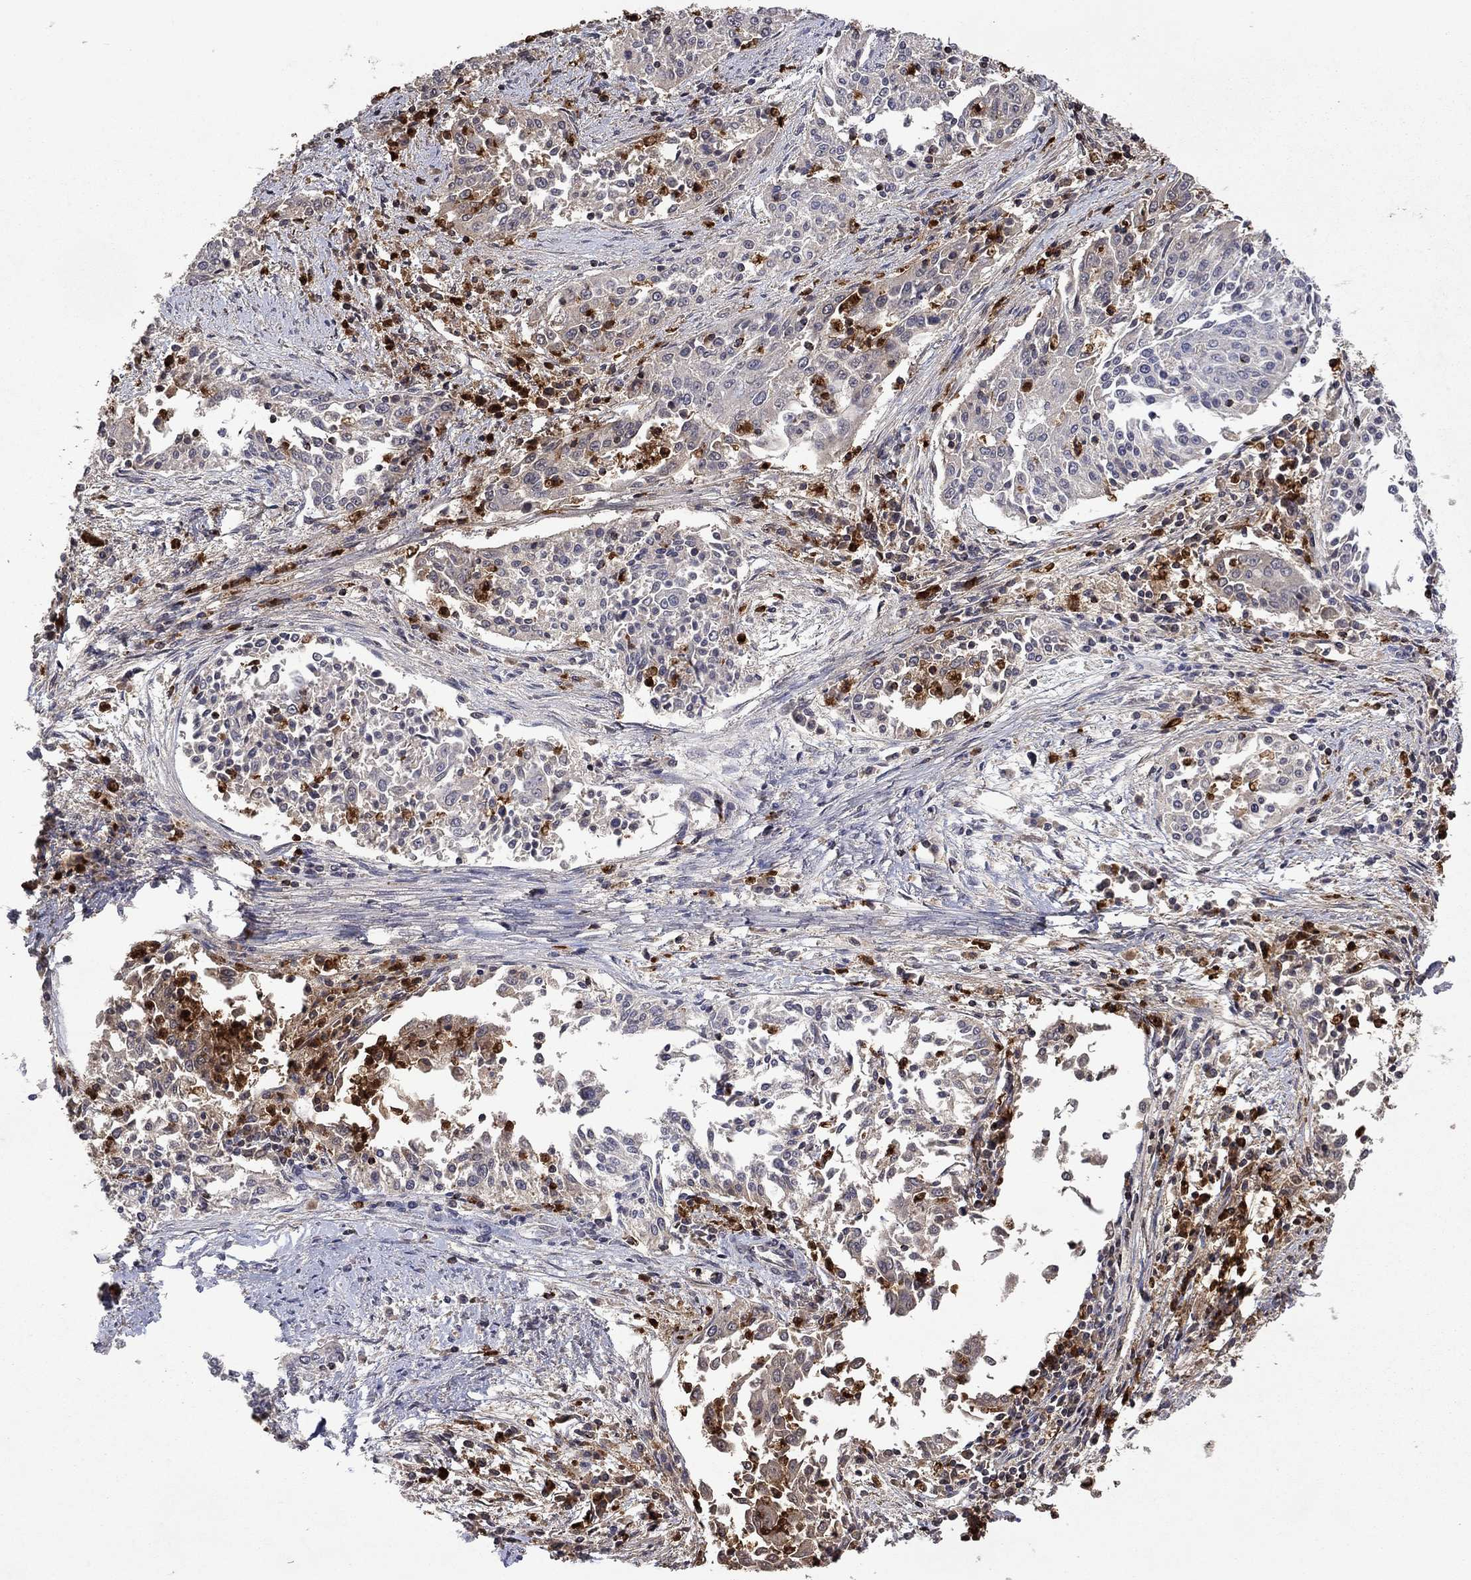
{"staining": {"intensity": "weak", "quantity": "25%-75%", "location": "cytoplasmic/membranous"}, "tissue": "cervical cancer", "cell_type": "Tumor cells", "image_type": "cancer", "snomed": [{"axis": "morphology", "description": "Squamous cell carcinoma, NOS"}, {"axis": "topography", "description": "Cervix"}], "caption": "The photomicrograph displays immunohistochemical staining of squamous cell carcinoma (cervical). There is weak cytoplasmic/membranous staining is seen in approximately 25%-75% of tumor cells. The staining was performed using DAB (3,3'-diaminobenzidine), with brown indicating positive protein expression. Nuclei are stained blue with hematoxylin.", "gene": "CCL5", "patient": {"sex": "female", "age": 41}}